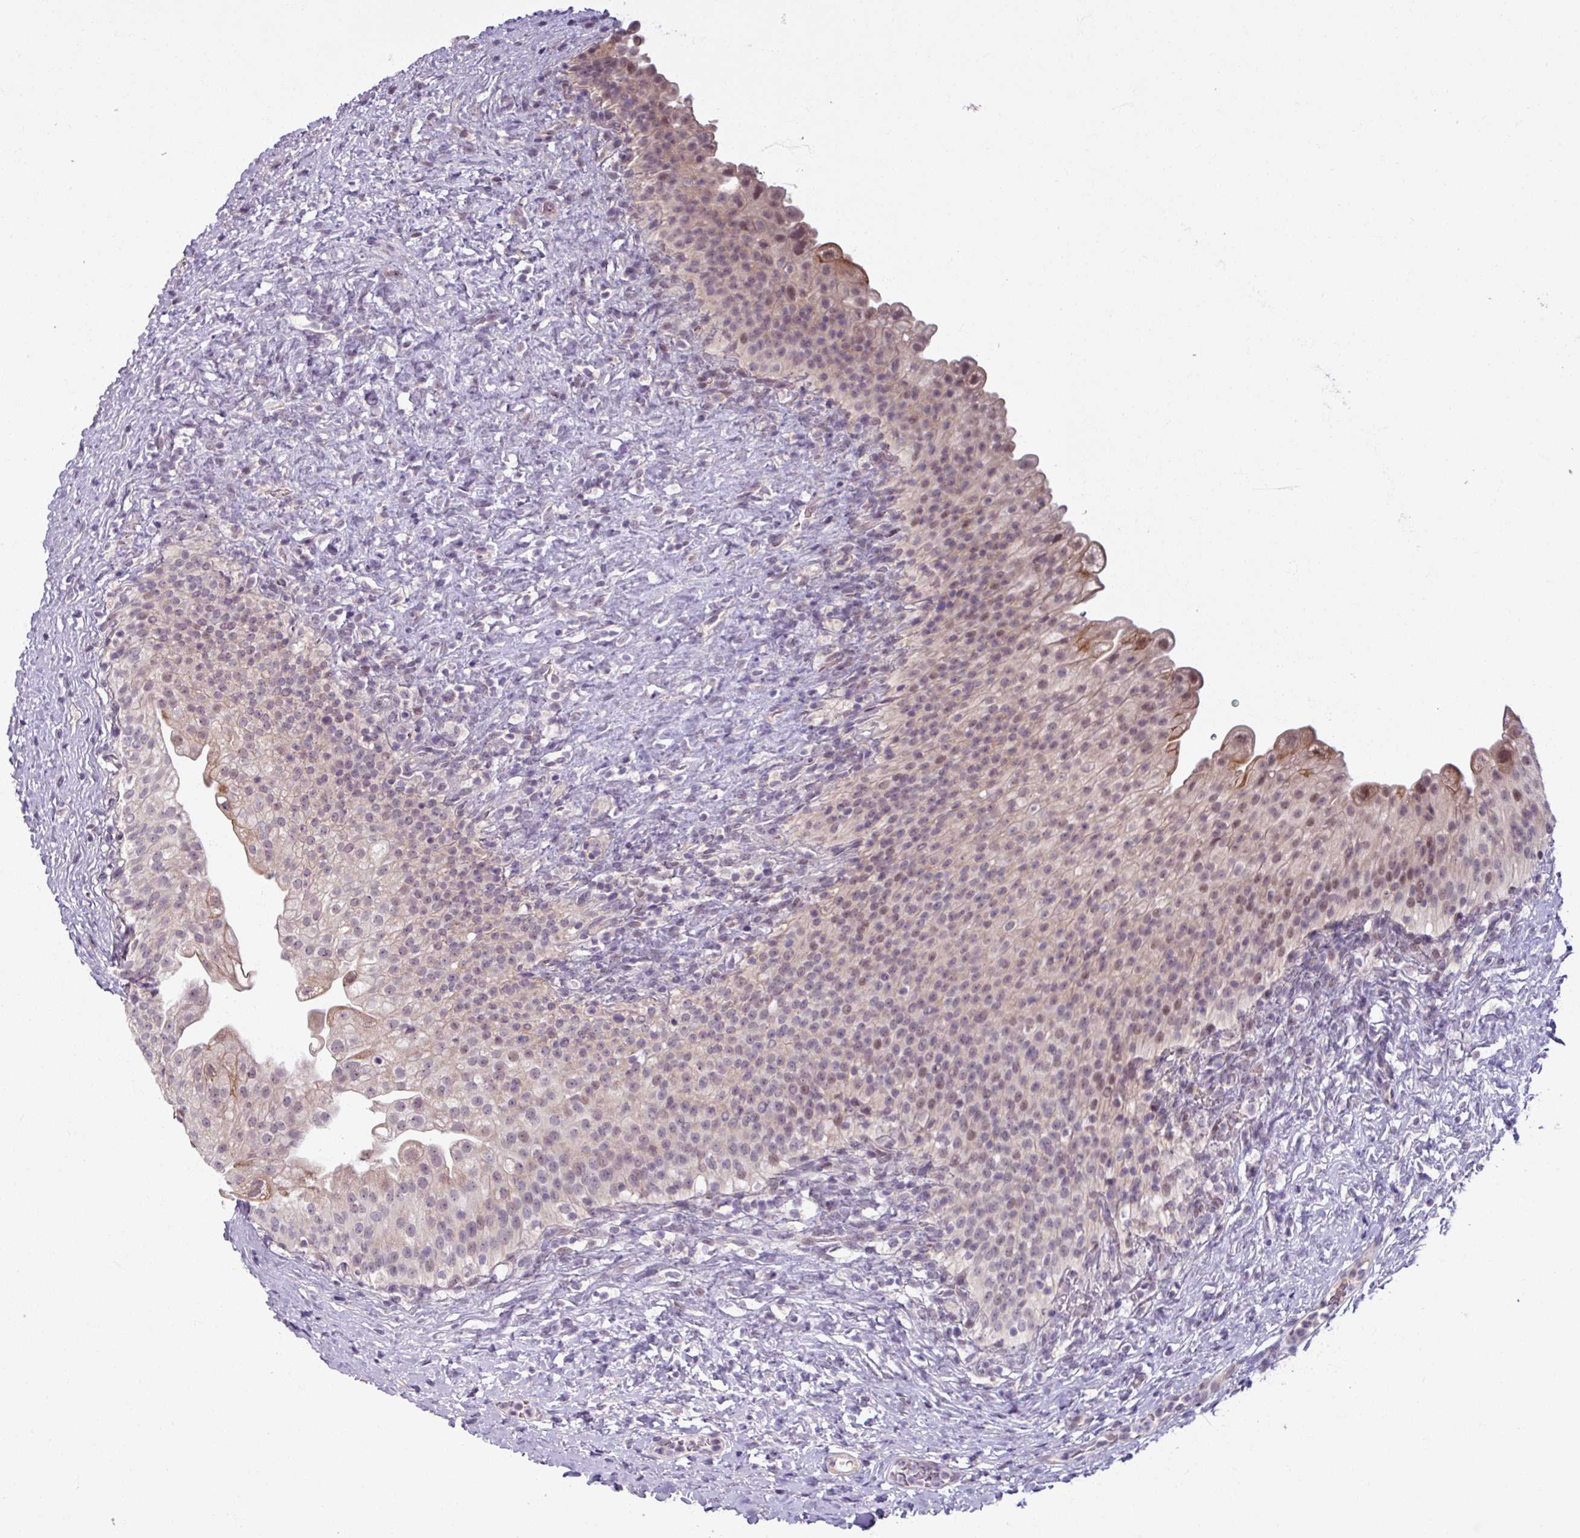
{"staining": {"intensity": "weak", "quantity": "25%-75%", "location": "nuclear"}, "tissue": "urinary bladder", "cell_type": "Urothelial cells", "image_type": "normal", "snomed": [{"axis": "morphology", "description": "Normal tissue, NOS"}, {"axis": "topography", "description": "Urinary bladder"}], "caption": "Immunohistochemistry staining of unremarkable urinary bladder, which shows low levels of weak nuclear expression in about 25%-75% of urothelial cells indicating weak nuclear protein expression. The staining was performed using DAB (3,3'-diaminobenzidine) (brown) for protein detection and nuclei were counterstained in hematoxylin (blue).", "gene": "OGFOD3", "patient": {"sex": "female", "age": 27}}